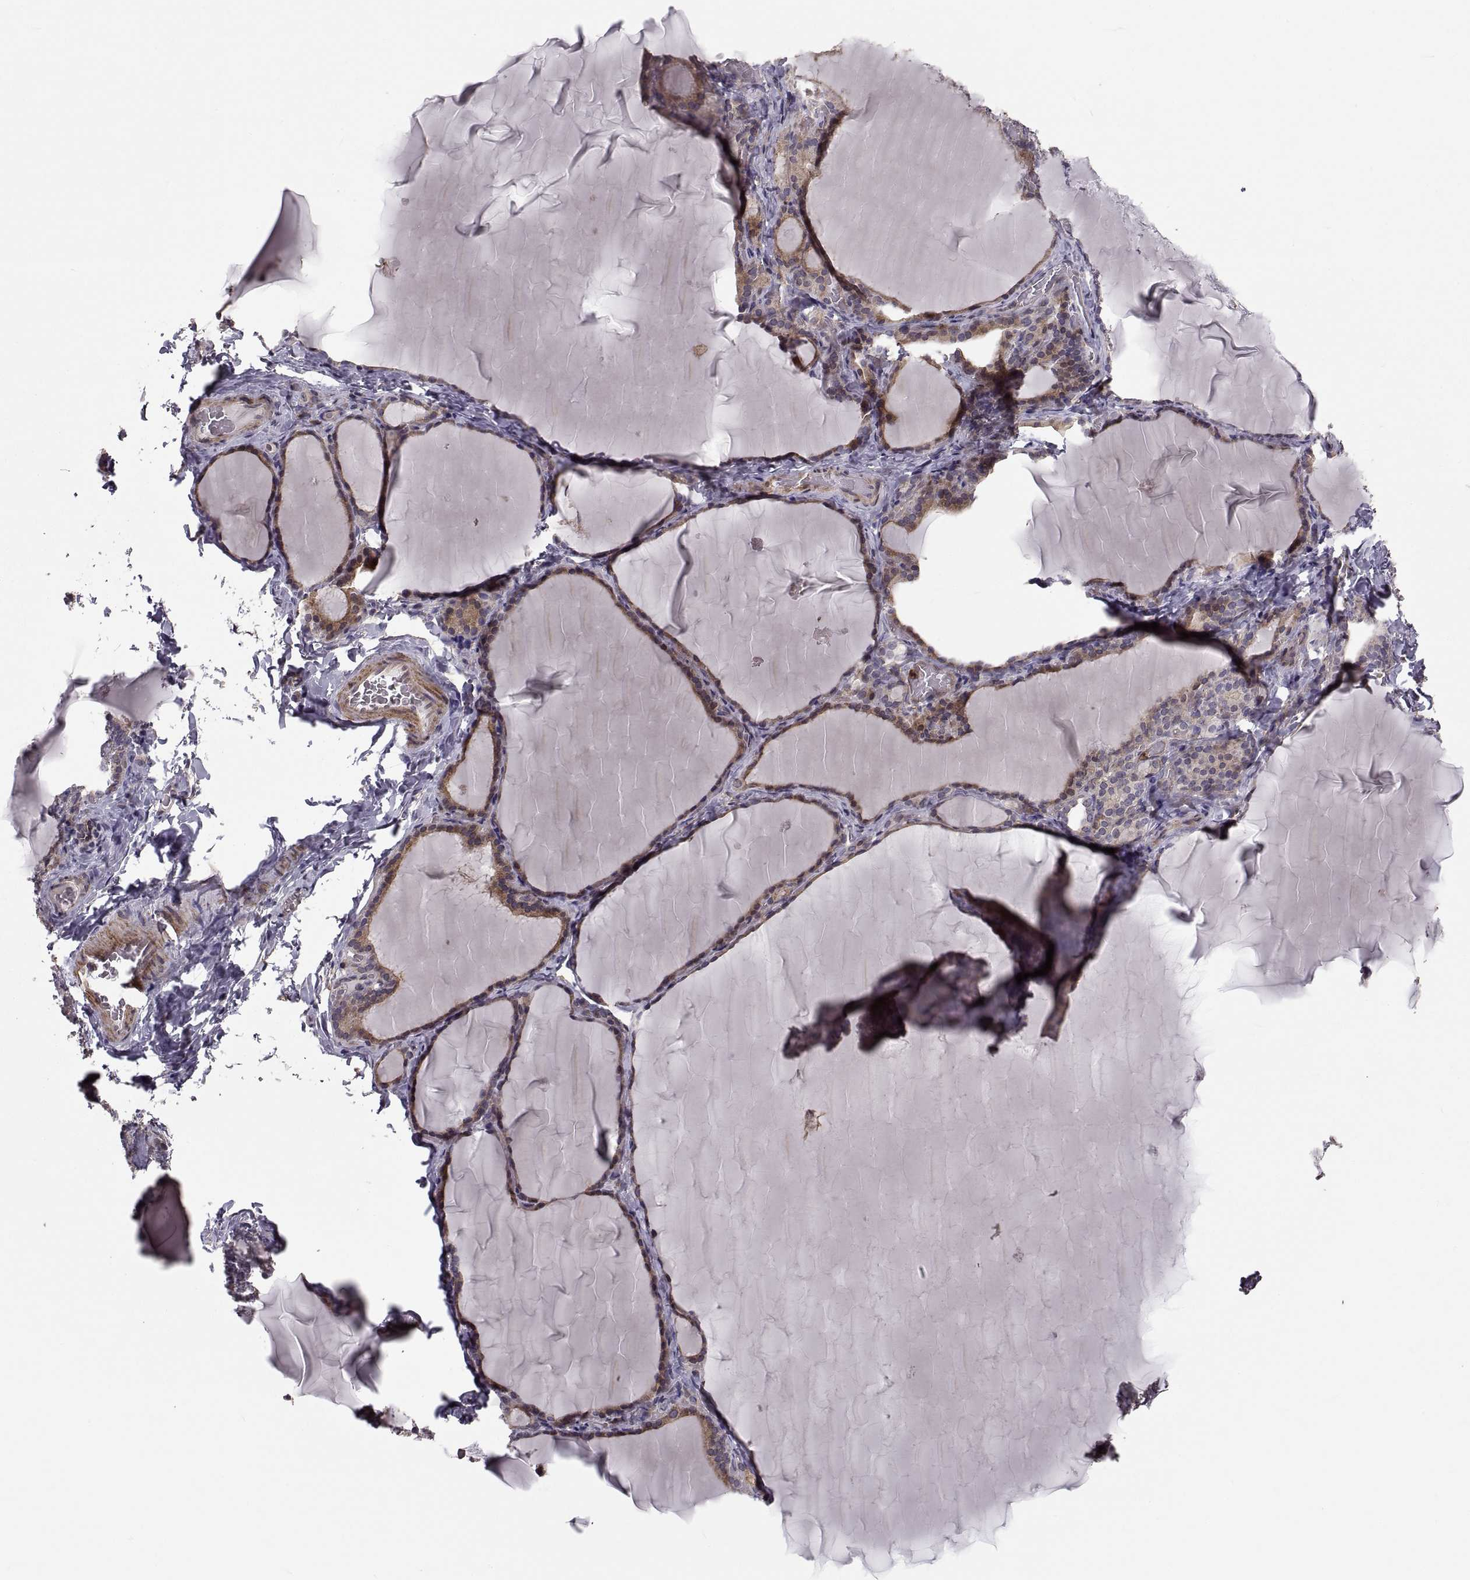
{"staining": {"intensity": "moderate", "quantity": "25%-75%", "location": "cytoplasmic/membranous"}, "tissue": "thyroid gland", "cell_type": "Glandular cells", "image_type": "normal", "snomed": [{"axis": "morphology", "description": "Normal tissue, NOS"}, {"axis": "morphology", "description": "Hyperplasia, NOS"}, {"axis": "topography", "description": "Thyroid gland"}], "caption": "Approximately 25%-75% of glandular cells in unremarkable human thyroid gland display moderate cytoplasmic/membranous protein staining as visualized by brown immunohistochemical staining.", "gene": "PMM2", "patient": {"sex": "female", "age": 27}}